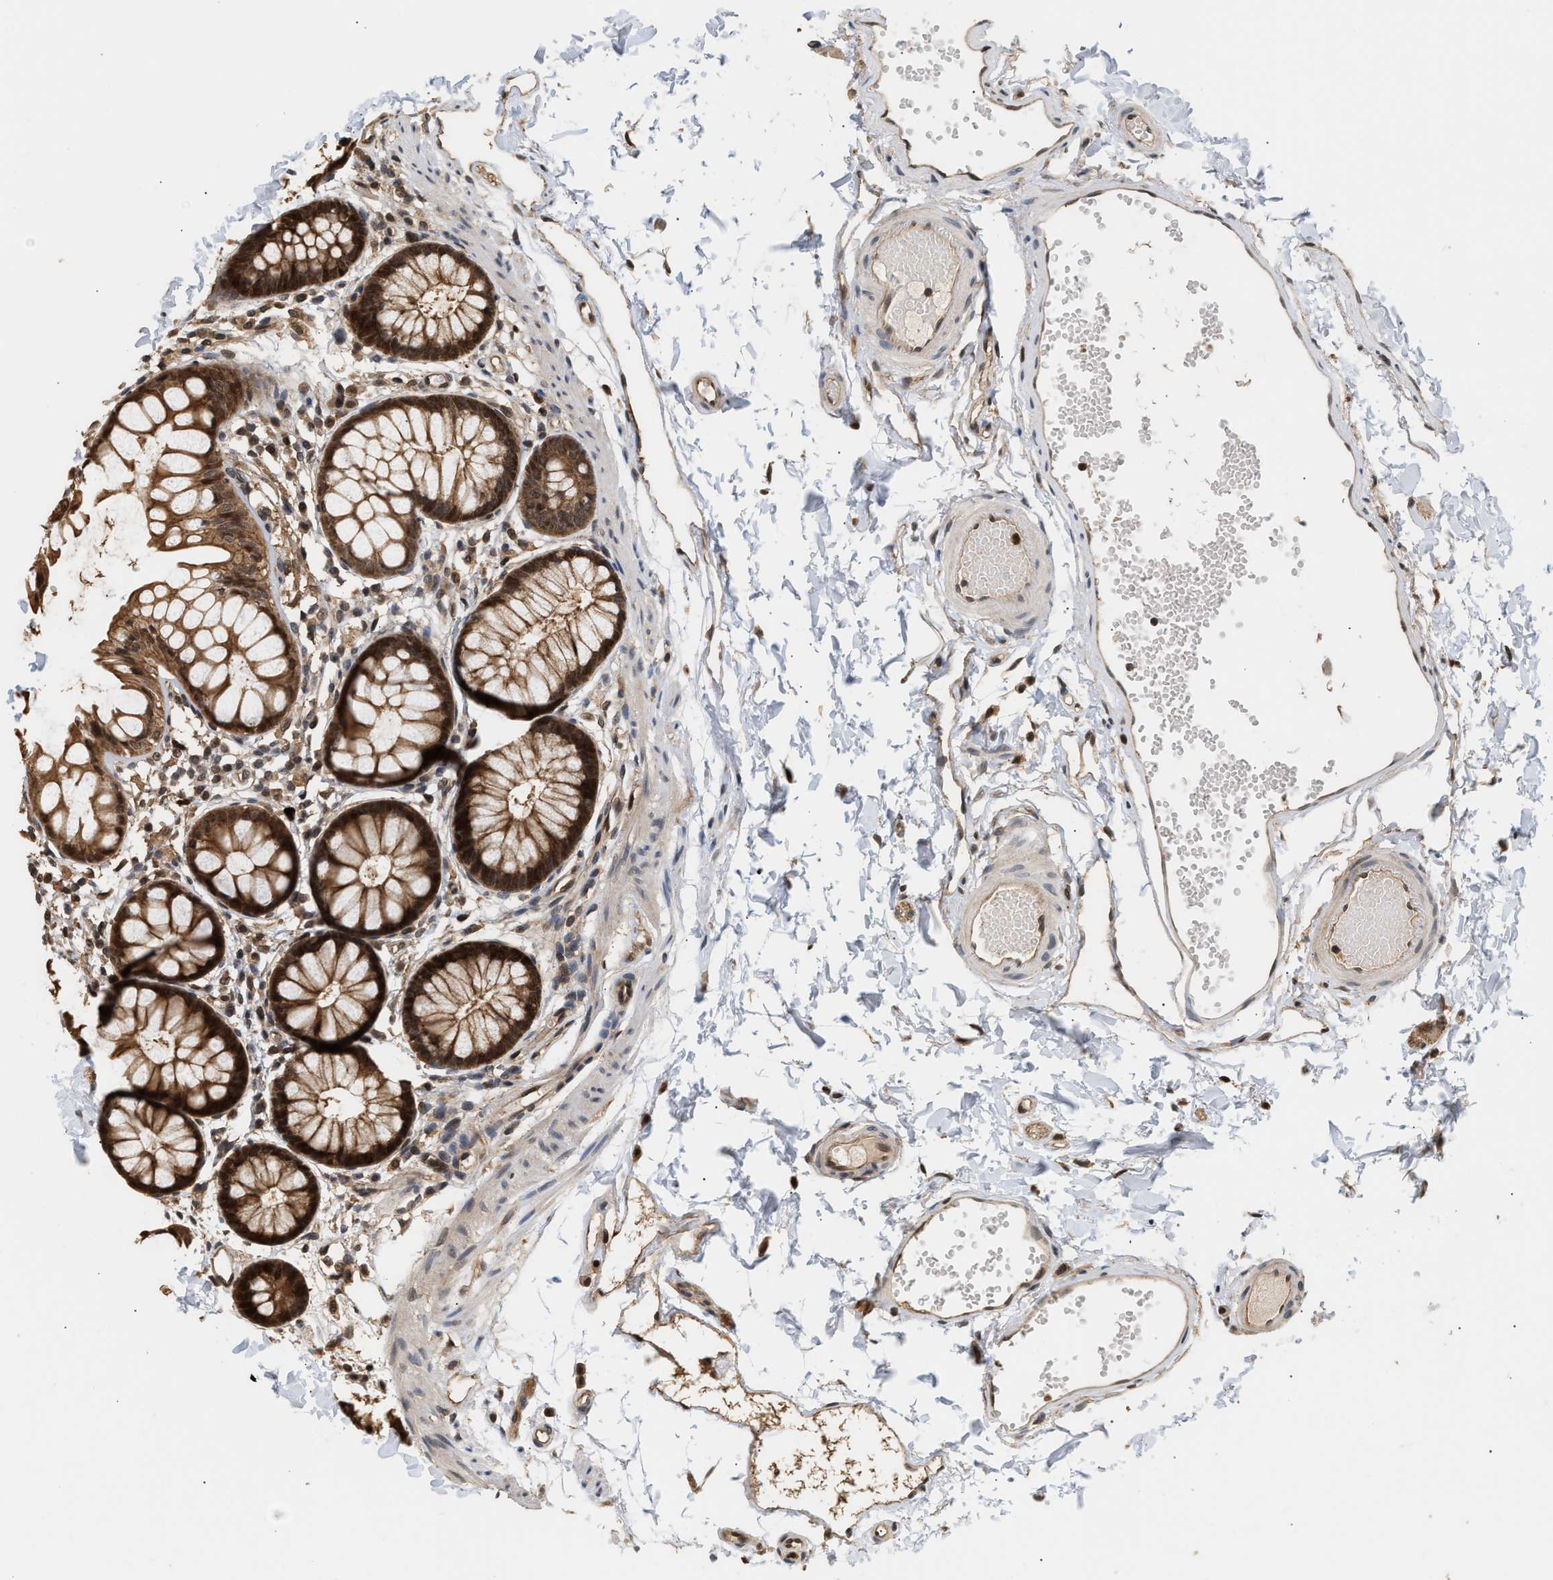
{"staining": {"intensity": "strong", "quantity": ">75%", "location": "cytoplasmic/membranous,nuclear"}, "tissue": "rectum", "cell_type": "Glandular cells", "image_type": "normal", "snomed": [{"axis": "morphology", "description": "Normal tissue, NOS"}, {"axis": "topography", "description": "Rectum"}], "caption": "The photomicrograph shows immunohistochemical staining of unremarkable rectum. There is strong cytoplasmic/membranous,nuclear positivity is seen in about >75% of glandular cells.", "gene": "ABHD5", "patient": {"sex": "female", "age": 66}}